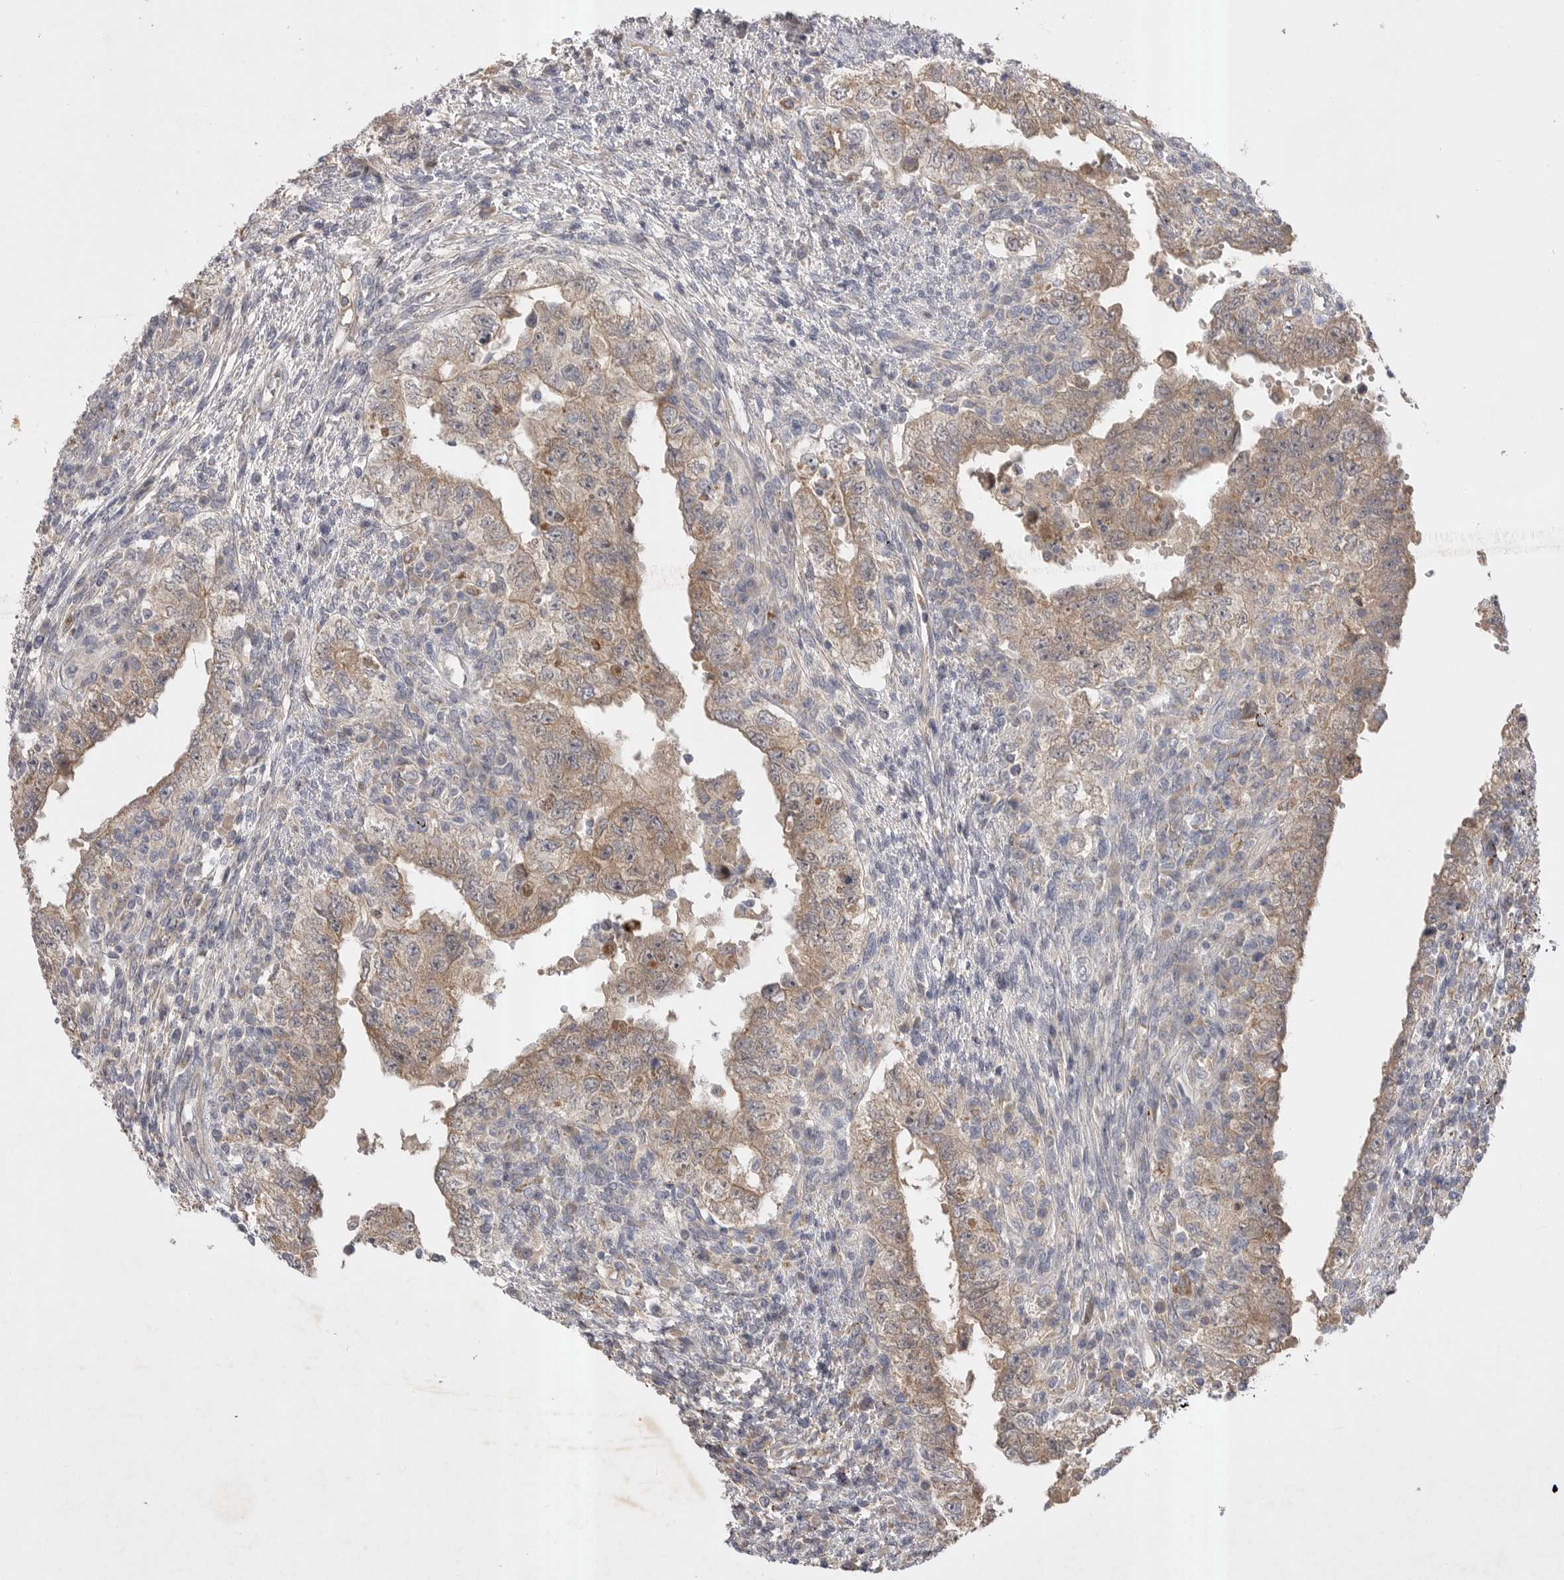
{"staining": {"intensity": "weak", "quantity": ">75%", "location": "cytoplasmic/membranous"}, "tissue": "testis cancer", "cell_type": "Tumor cells", "image_type": "cancer", "snomed": [{"axis": "morphology", "description": "Carcinoma, Embryonal, NOS"}, {"axis": "topography", "description": "Testis"}], "caption": "Testis cancer stained with a brown dye exhibits weak cytoplasmic/membranous positive positivity in about >75% of tumor cells.", "gene": "DHDDS", "patient": {"sex": "male", "age": 26}}